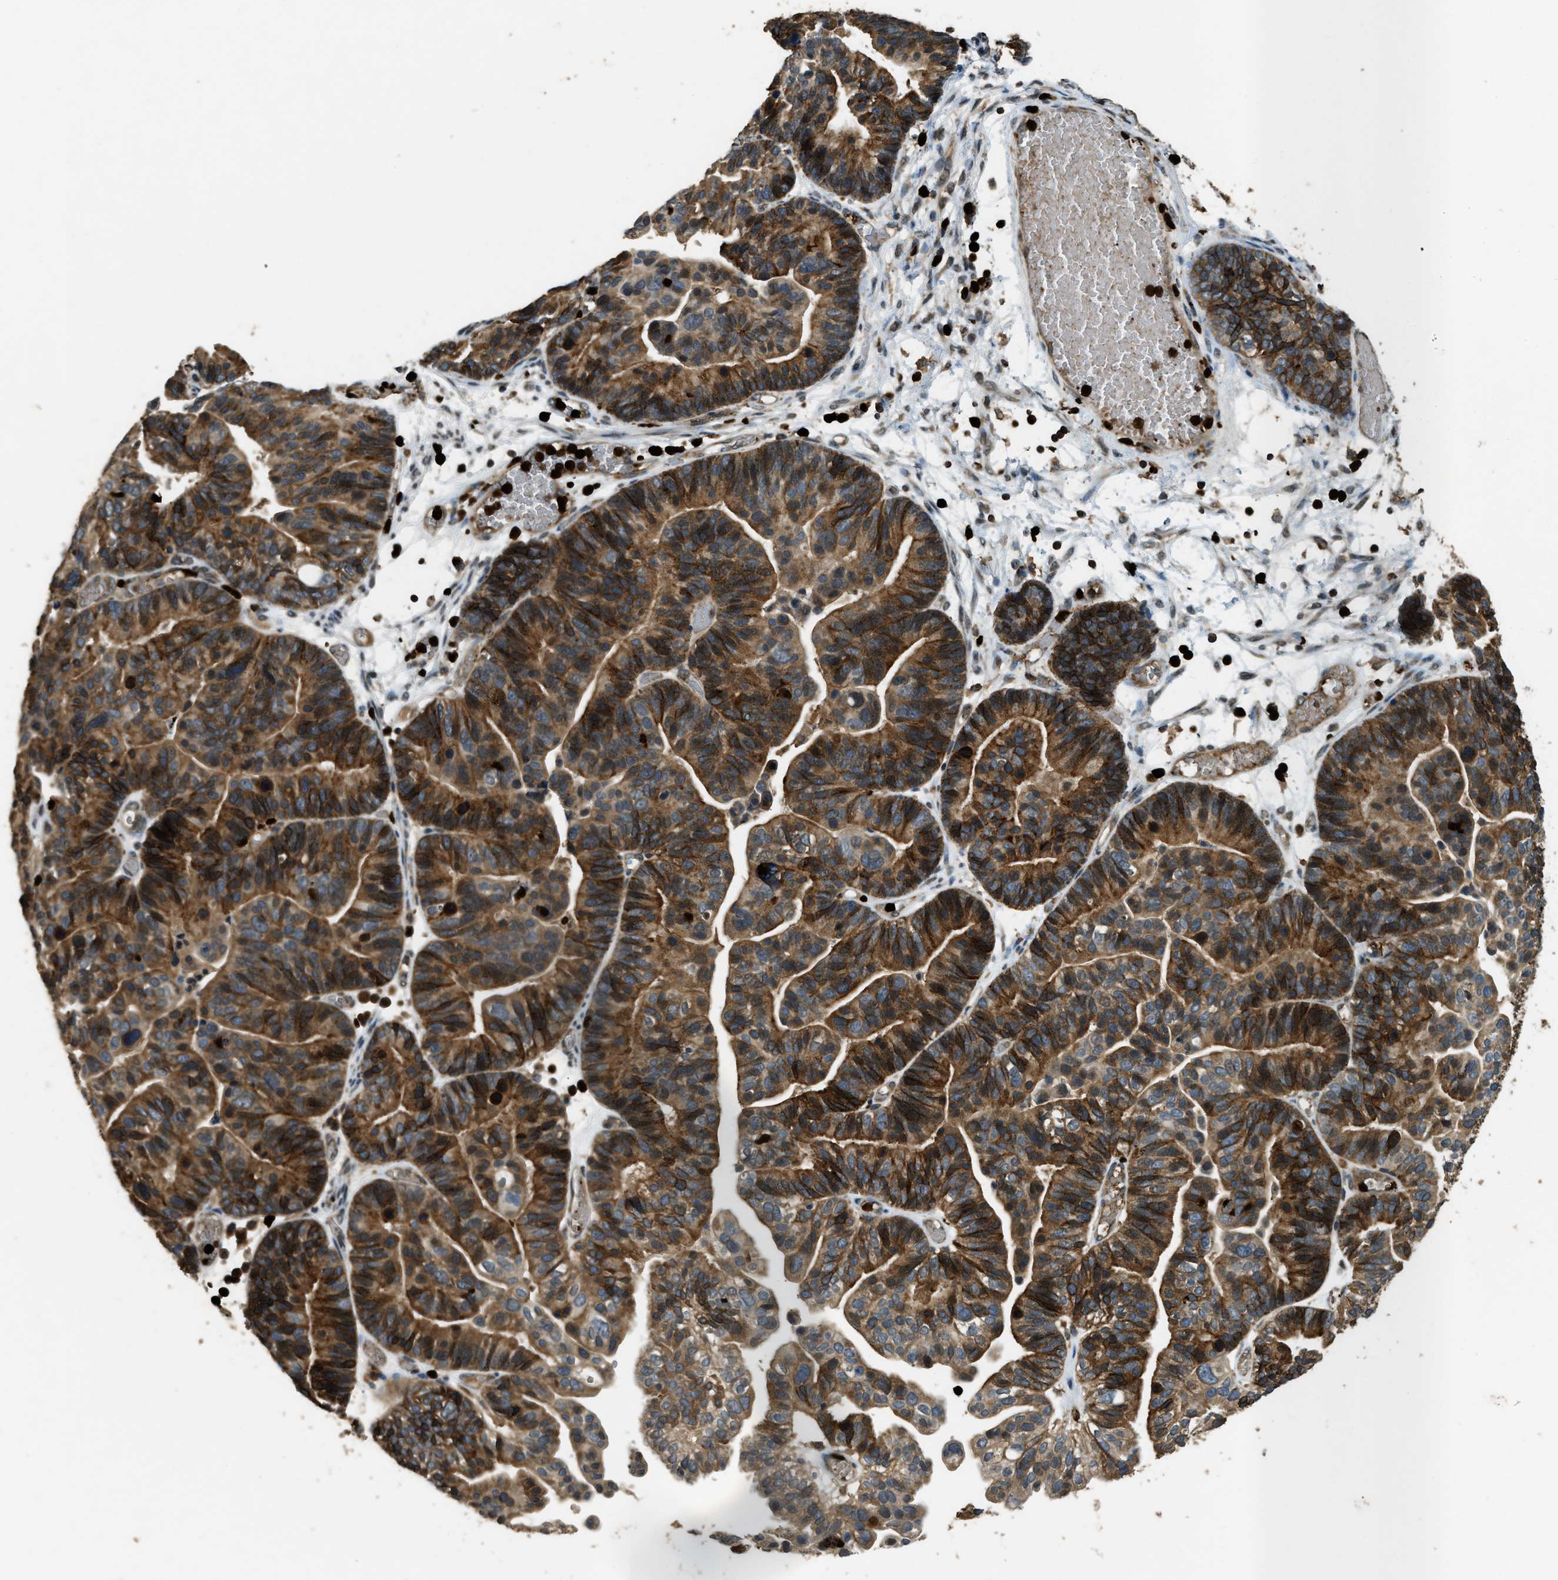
{"staining": {"intensity": "moderate", "quantity": ">75%", "location": "cytoplasmic/membranous"}, "tissue": "ovarian cancer", "cell_type": "Tumor cells", "image_type": "cancer", "snomed": [{"axis": "morphology", "description": "Cystadenocarcinoma, serous, NOS"}, {"axis": "topography", "description": "Ovary"}], "caption": "IHC photomicrograph of neoplastic tissue: human serous cystadenocarcinoma (ovarian) stained using IHC demonstrates medium levels of moderate protein expression localized specifically in the cytoplasmic/membranous of tumor cells, appearing as a cytoplasmic/membranous brown color.", "gene": "RNF141", "patient": {"sex": "female", "age": 56}}